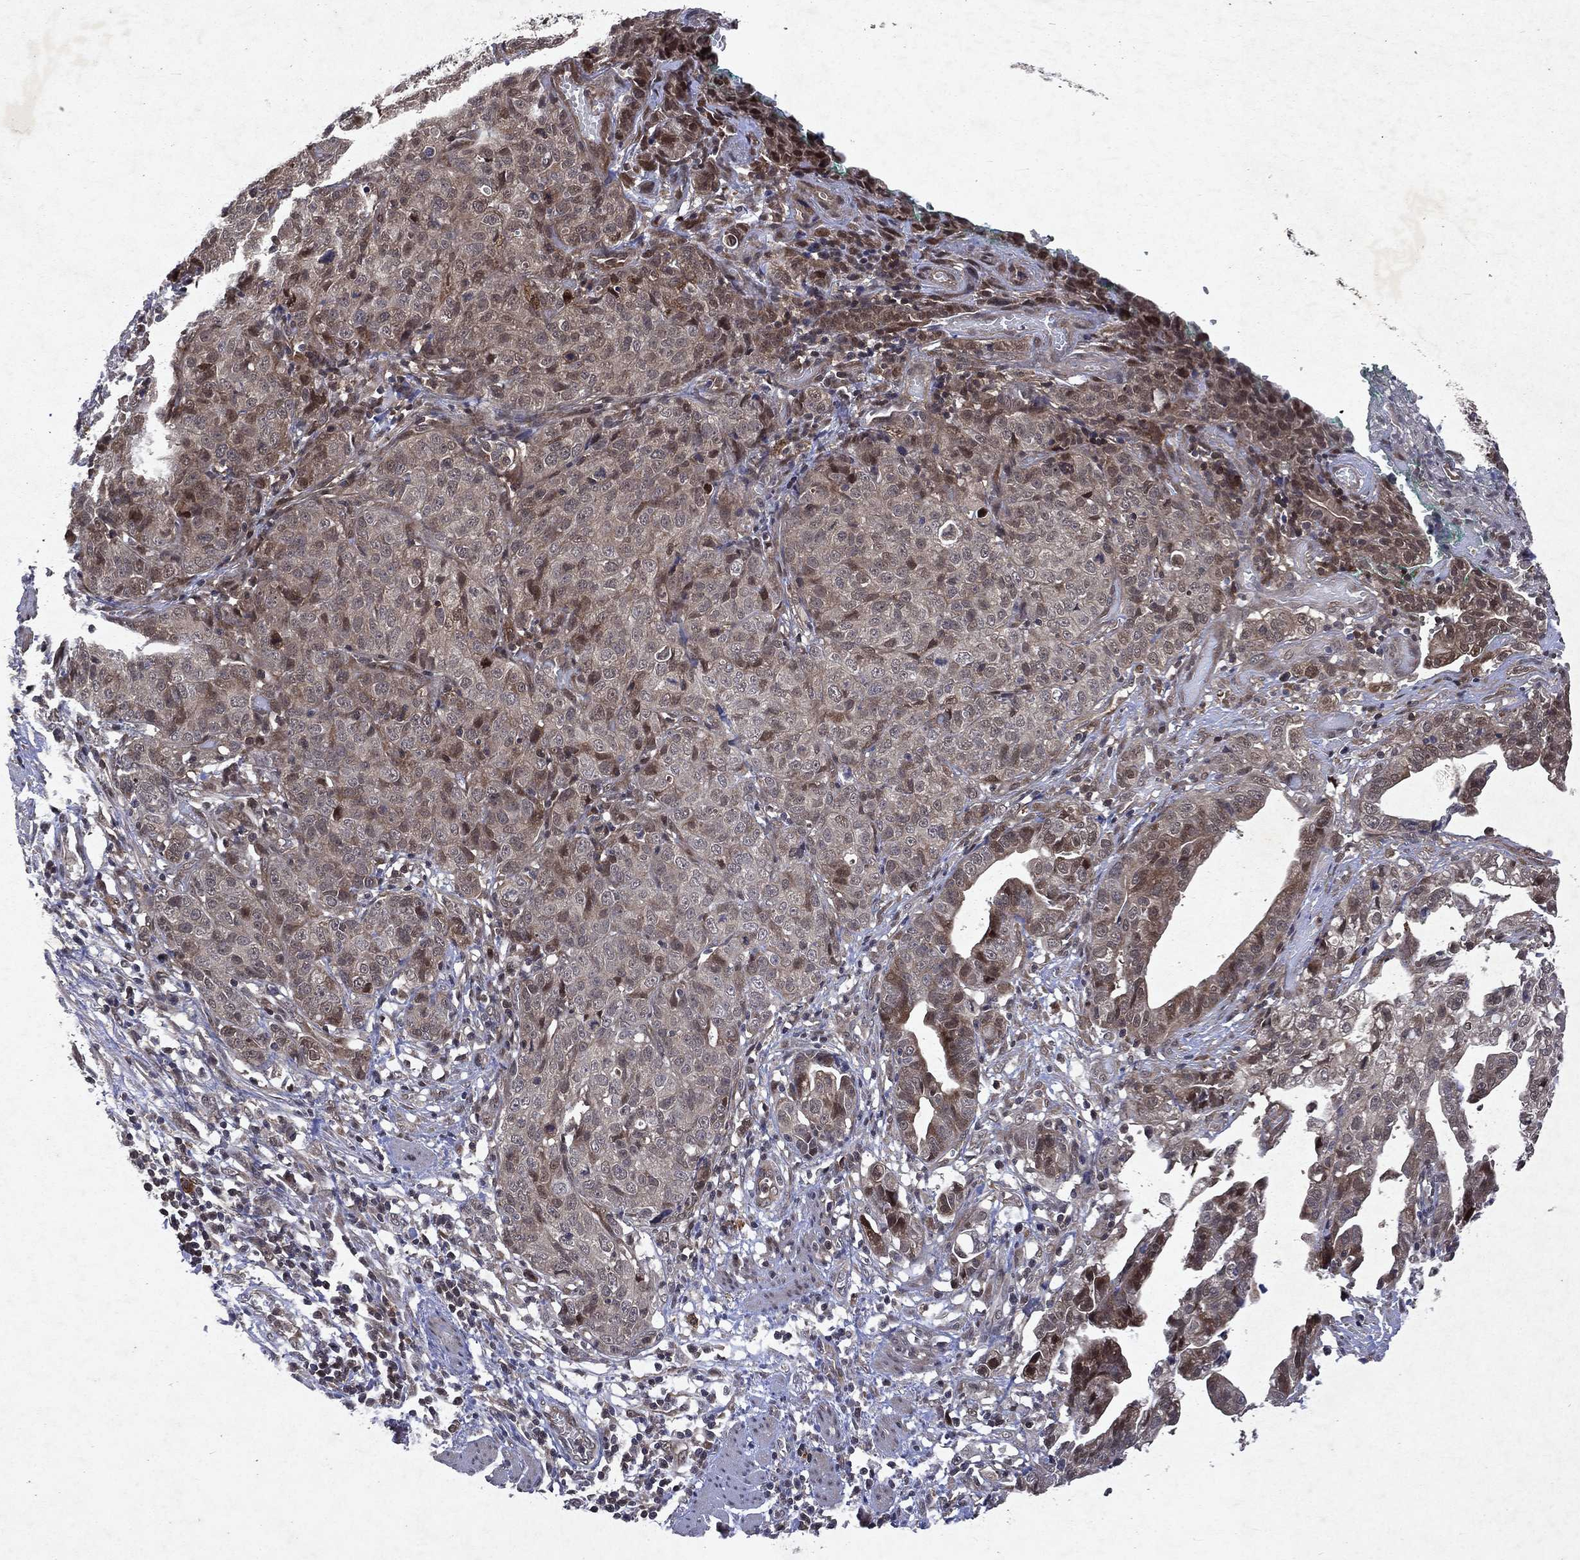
{"staining": {"intensity": "moderate", "quantity": "<25%", "location": "cytoplasmic/membranous"}, "tissue": "stomach cancer", "cell_type": "Tumor cells", "image_type": "cancer", "snomed": [{"axis": "morphology", "description": "Adenocarcinoma, NOS"}, {"axis": "topography", "description": "Stomach, upper"}], "caption": "A brown stain shows moderate cytoplasmic/membranous expression of a protein in stomach cancer (adenocarcinoma) tumor cells.", "gene": "MTAP", "patient": {"sex": "female", "age": 67}}